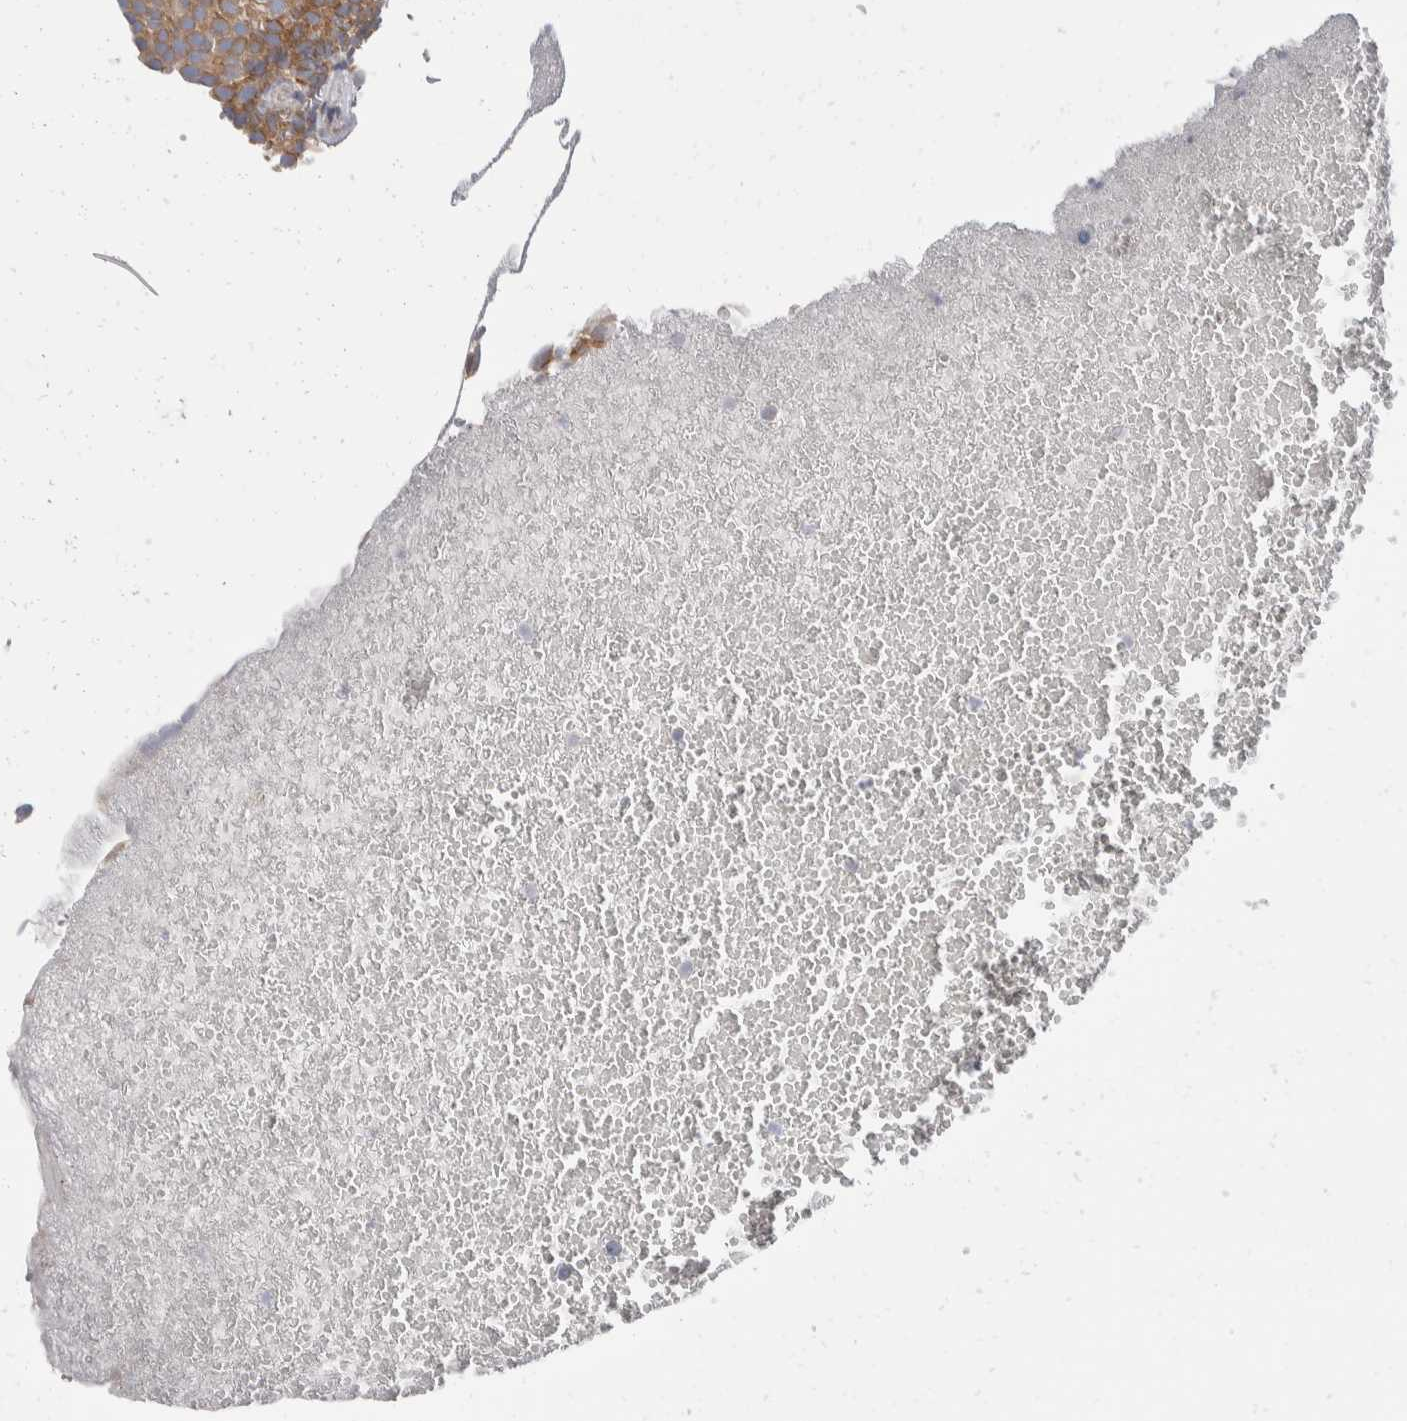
{"staining": {"intensity": "moderate", "quantity": ">75%", "location": "cytoplasmic/membranous"}, "tissue": "urothelial cancer", "cell_type": "Tumor cells", "image_type": "cancer", "snomed": [{"axis": "morphology", "description": "Urothelial carcinoma, Low grade"}, {"axis": "topography", "description": "Urinary bladder"}], "caption": "Human urothelial cancer stained with a protein marker exhibits moderate staining in tumor cells.", "gene": "TMEM245", "patient": {"sex": "male", "age": 78}}